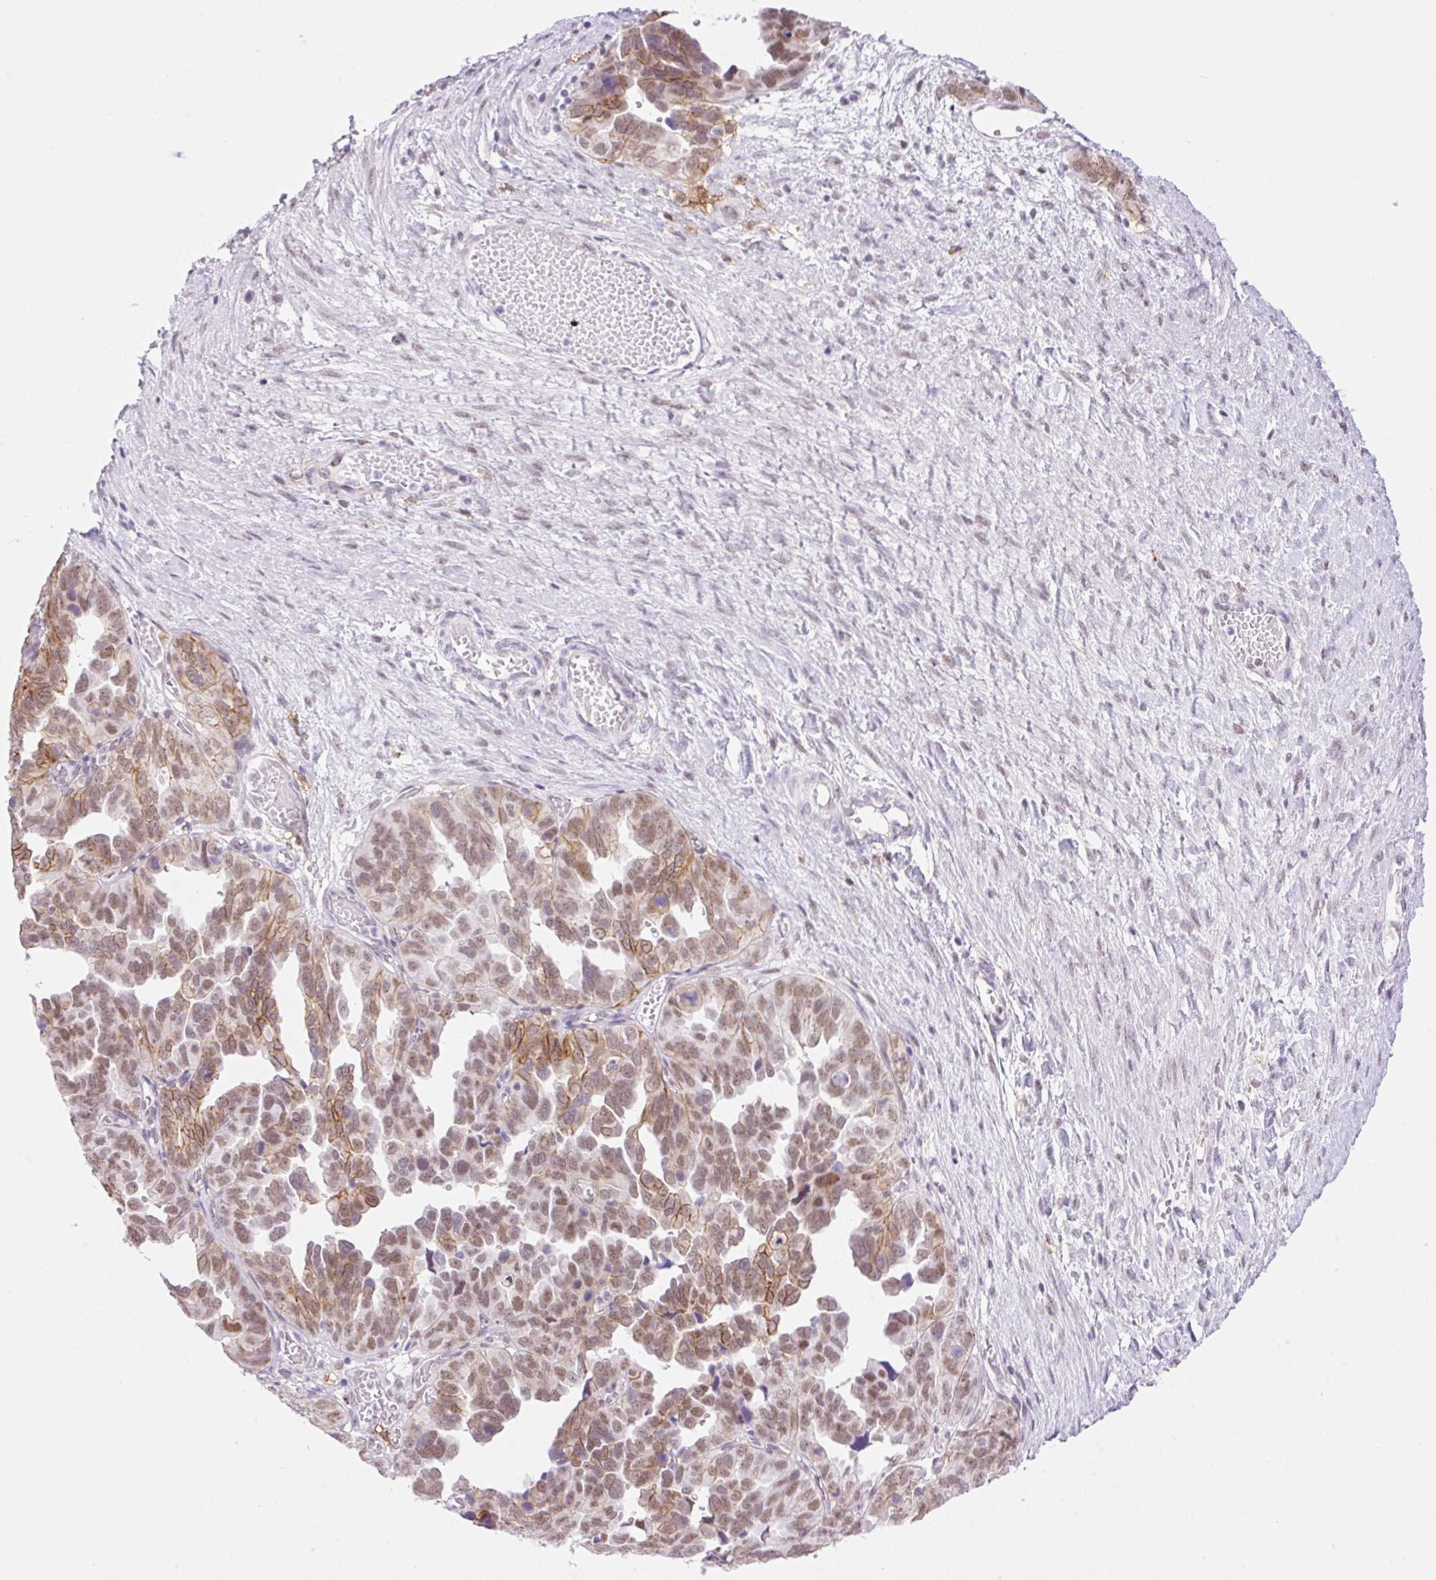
{"staining": {"intensity": "moderate", "quantity": ">75%", "location": "cytoplasmic/membranous,nuclear"}, "tissue": "ovarian cancer", "cell_type": "Tumor cells", "image_type": "cancer", "snomed": [{"axis": "morphology", "description": "Cystadenocarcinoma, serous, NOS"}, {"axis": "topography", "description": "Ovary"}], "caption": "This histopathology image shows ovarian serous cystadenocarcinoma stained with immunohistochemistry (IHC) to label a protein in brown. The cytoplasmic/membranous and nuclear of tumor cells show moderate positivity for the protein. Nuclei are counter-stained blue.", "gene": "PALM3", "patient": {"sex": "female", "age": 64}}